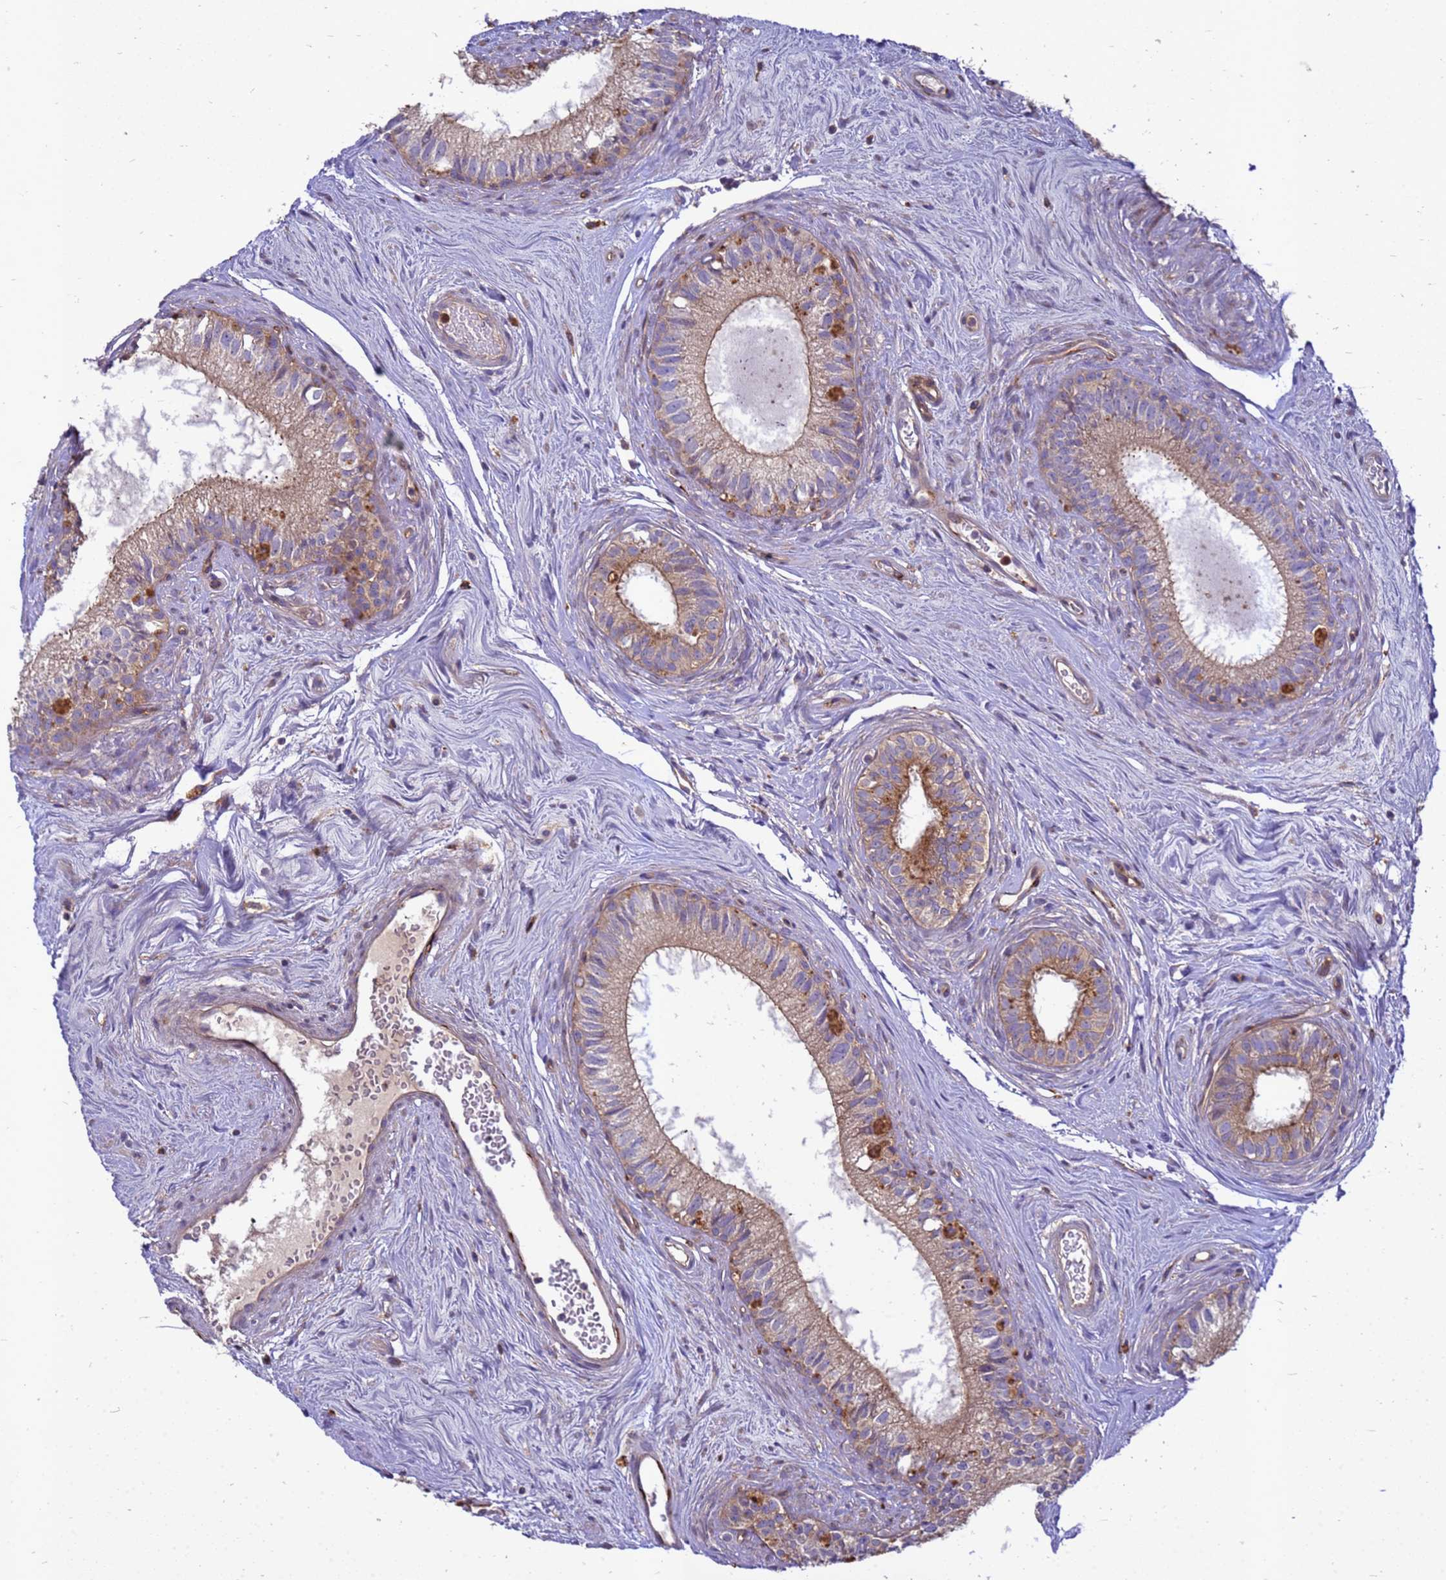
{"staining": {"intensity": "moderate", "quantity": "25%-75%", "location": "cytoplasmic/membranous"}, "tissue": "epididymis", "cell_type": "Glandular cells", "image_type": "normal", "snomed": [{"axis": "morphology", "description": "Normal tissue, NOS"}, {"axis": "topography", "description": "Epididymis"}], "caption": "Protein staining reveals moderate cytoplasmic/membranous positivity in approximately 25%-75% of glandular cells in normal epididymis. (brown staining indicates protein expression, while blue staining denotes nuclei).", "gene": "RNF215", "patient": {"sex": "male", "age": 71}}